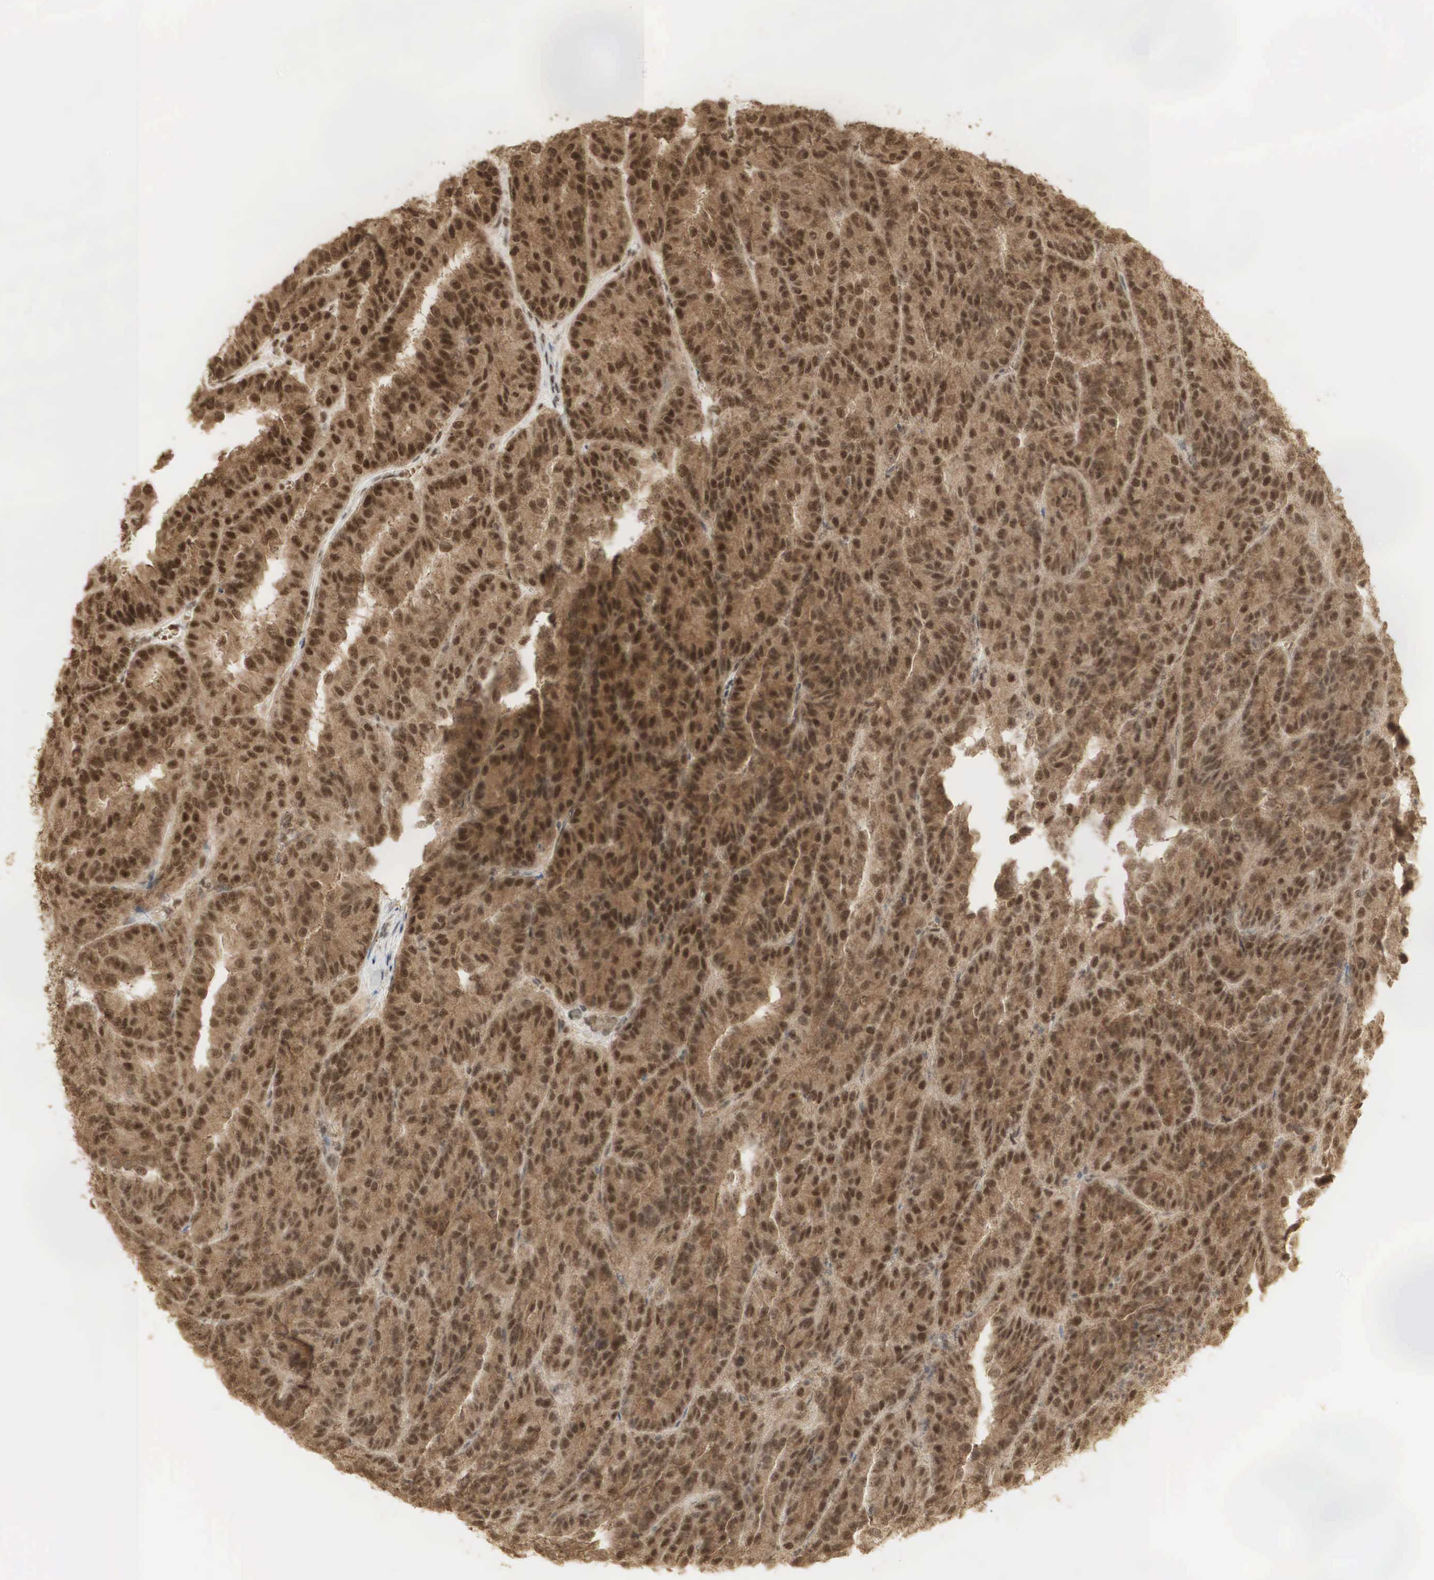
{"staining": {"intensity": "strong", "quantity": ">75%", "location": "cytoplasmic/membranous,nuclear"}, "tissue": "renal cancer", "cell_type": "Tumor cells", "image_type": "cancer", "snomed": [{"axis": "morphology", "description": "Adenocarcinoma, NOS"}, {"axis": "topography", "description": "Kidney"}], "caption": "A histopathology image showing strong cytoplasmic/membranous and nuclear expression in approximately >75% of tumor cells in renal adenocarcinoma, as visualized by brown immunohistochemical staining.", "gene": "RNF113A", "patient": {"sex": "male", "age": 46}}